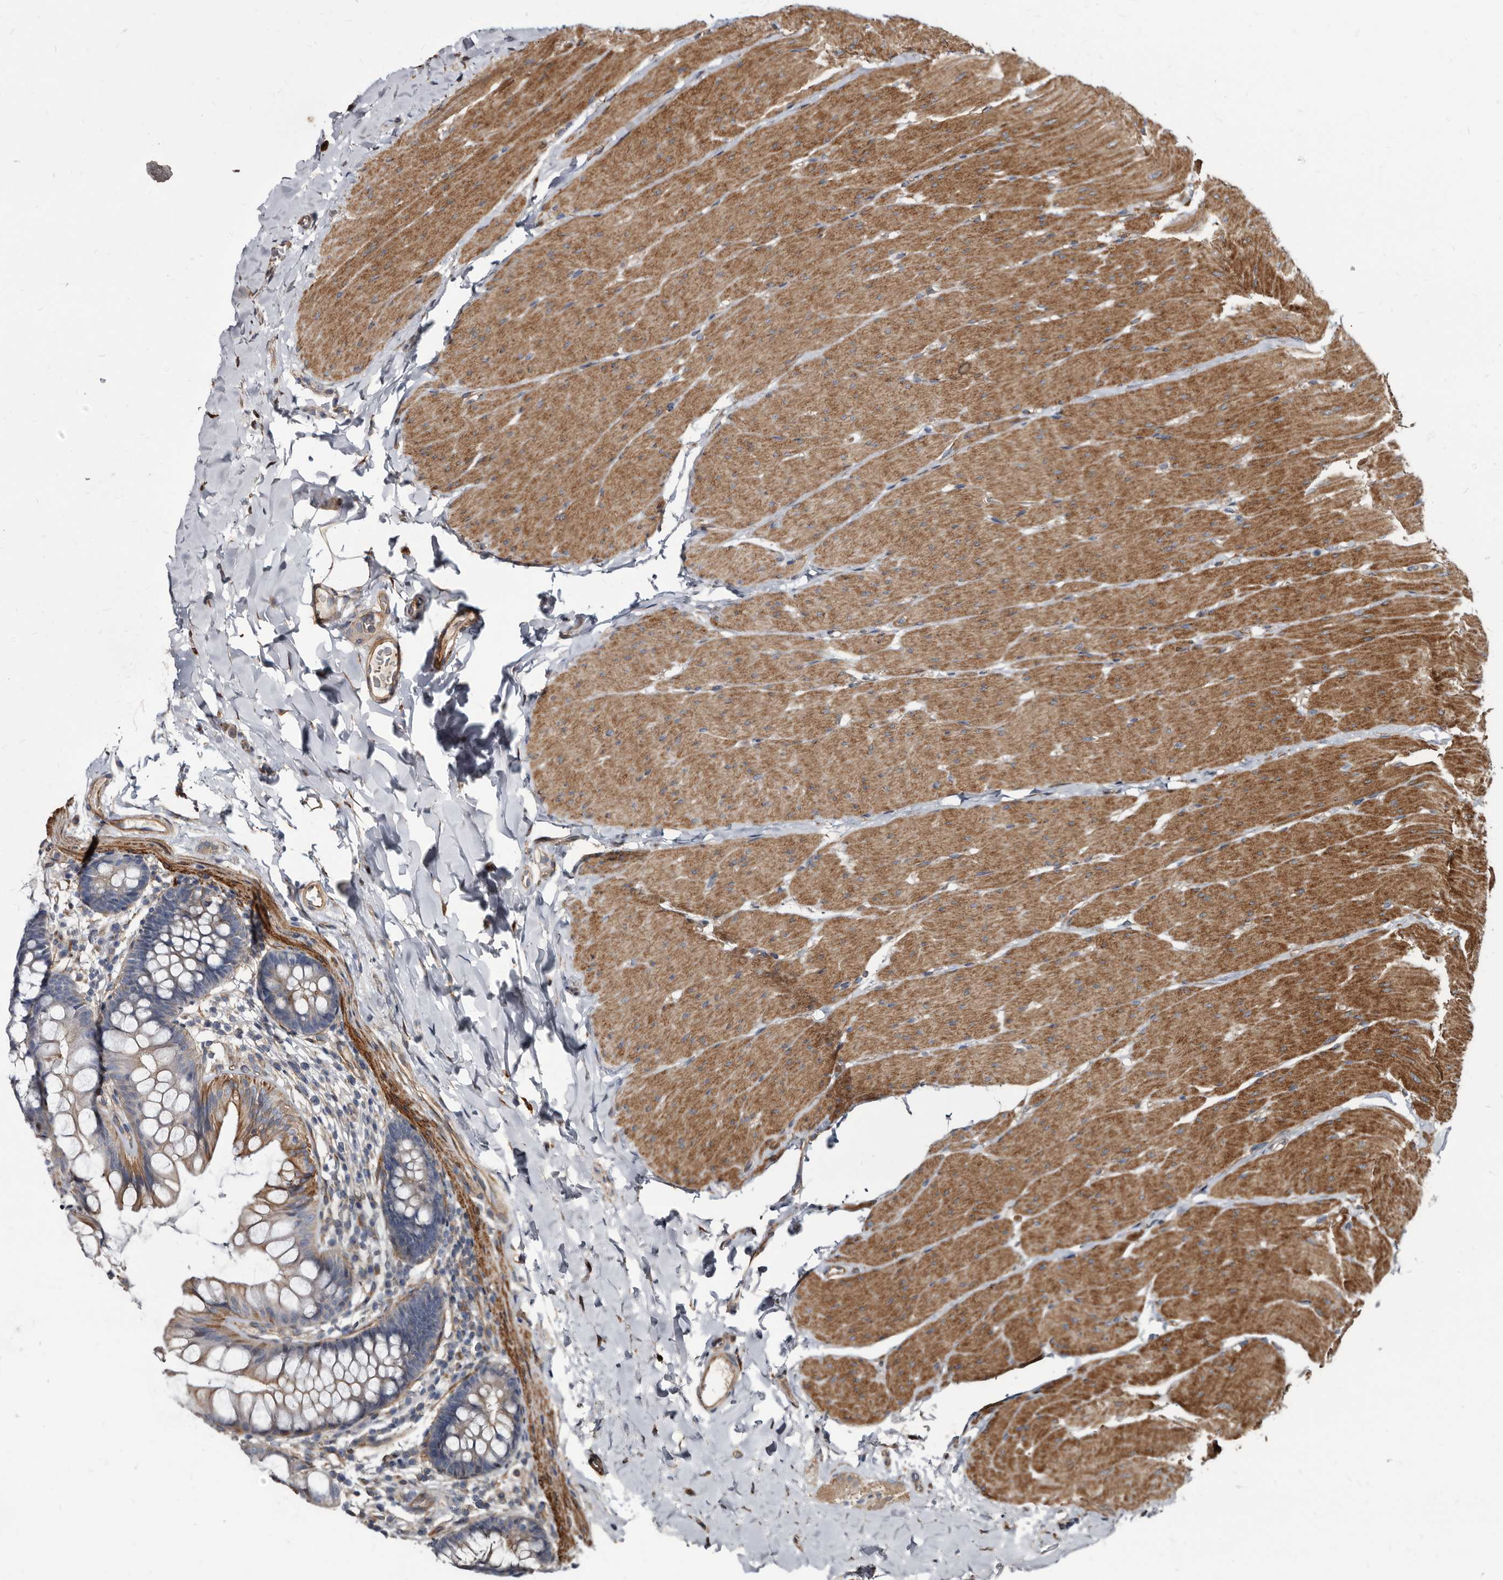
{"staining": {"intensity": "moderate", "quantity": ">75%", "location": "cytoplasmic/membranous"}, "tissue": "colon", "cell_type": "Endothelial cells", "image_type": "normal", "snomed": [{"axis": "morphology", "description": "Normal tissue, NOS"}, {"axis": "topography", "description": "Colon"}], "caption": "Endothelial cells exhibit medium levels of moderate cytoplasmic/membranous staining in approximately >75% of cells in normal human colon. (brown staining indicates protein expression, while blue staining denotes nuclei).", "gene": "KCTD20", "patient": {"sex": "female", "age": 62}}